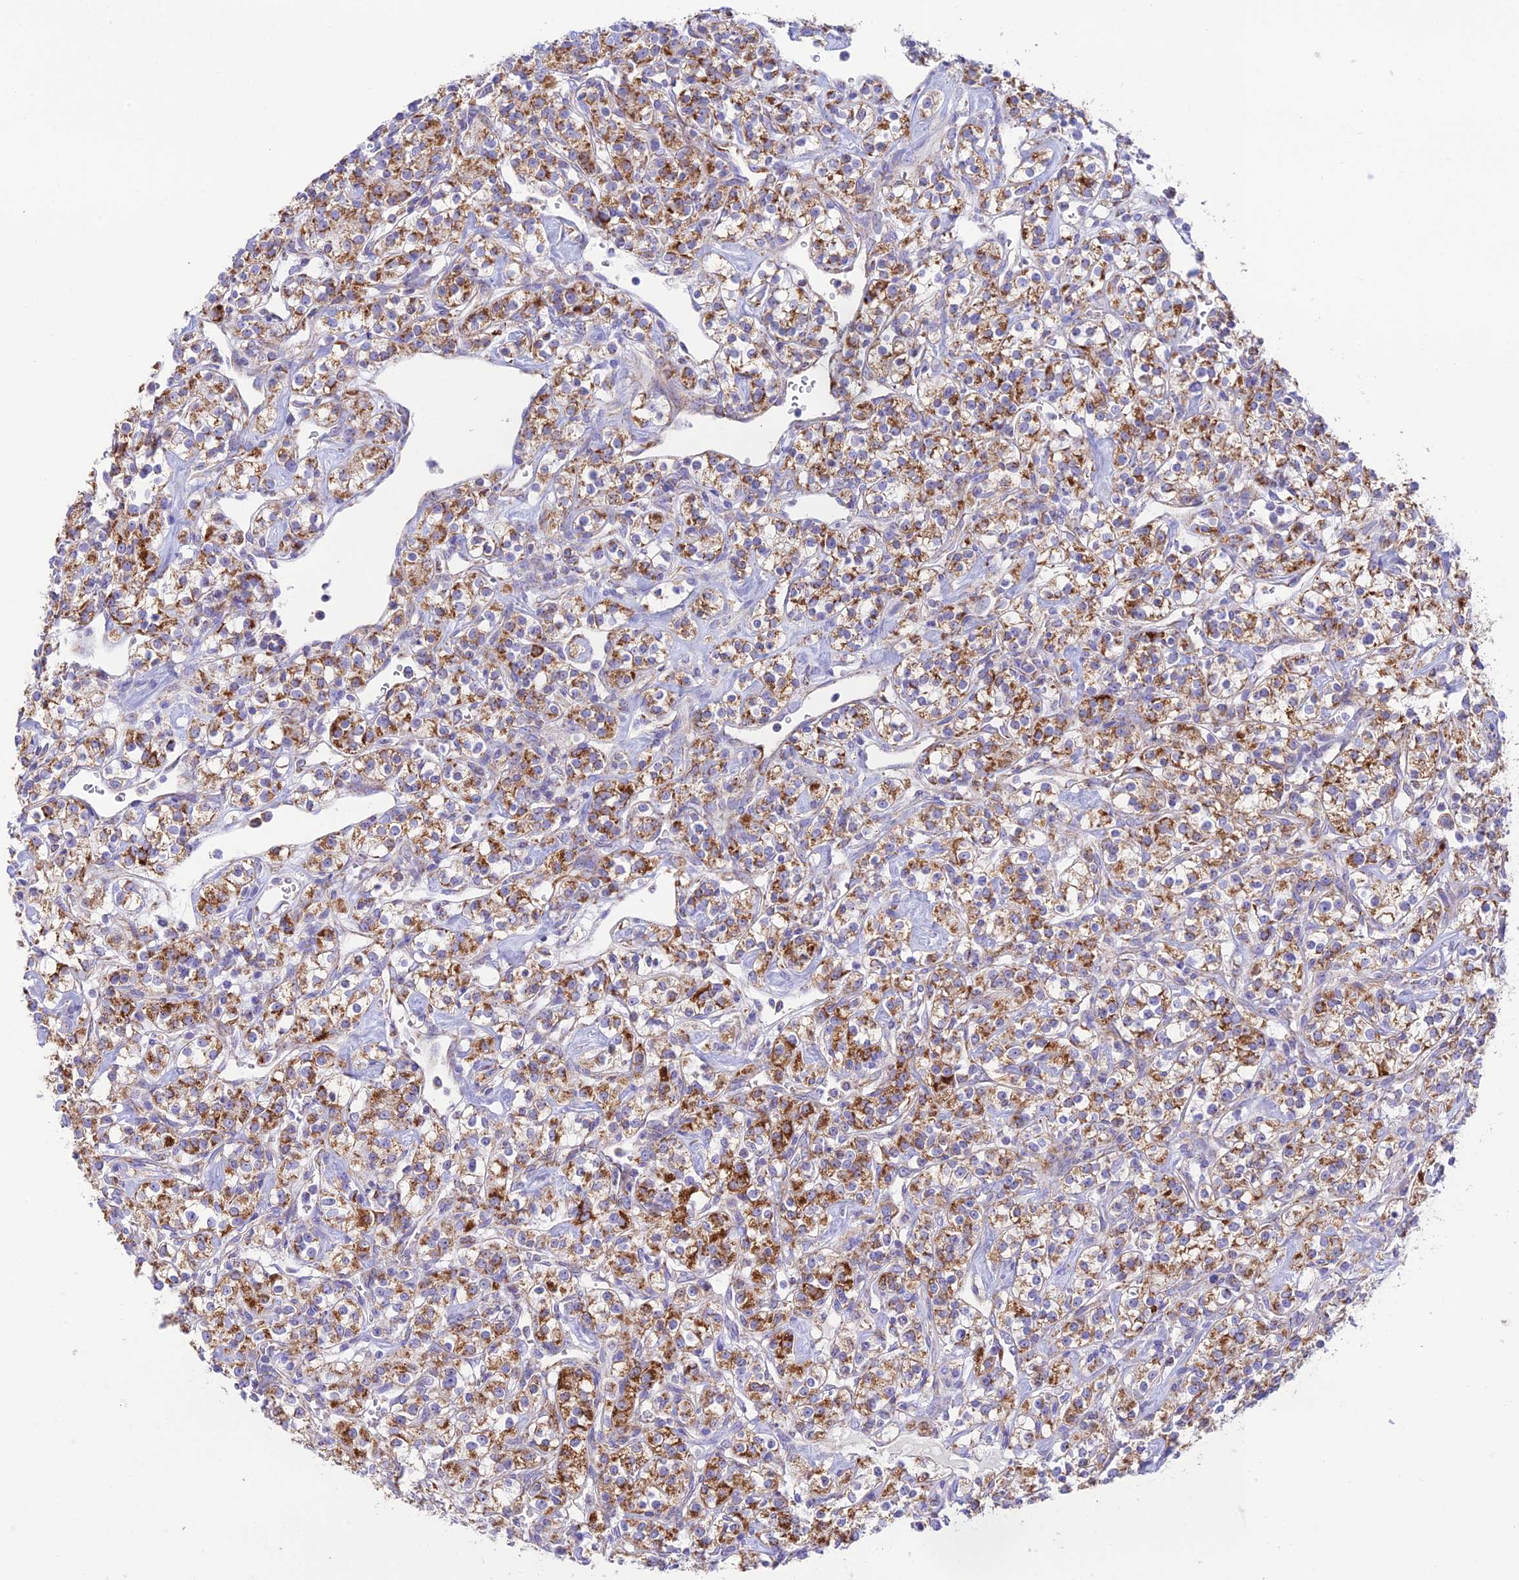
{"staining": {"intensity": "moderate", "quantity": ">75%", "location": "cytoplasmic/membranous"}, "tissue": "renal cancer", "cell_type": "Tumor cells", "image_type": "cancer", "snomed": [{"axis": "morphology", "description": "Adenocarcinoma, NOS"}, {"axis": "topography", "description": "Kidney"}], "caption": "The histopathology image shows staining of renal cancer (adenocarcinoma), revealing moderate cytoplasmic/membranous protein expression (brown color) within tumor cells.", "gene": "HSDL2", "patient": {"sex": "male", "age": 77}}